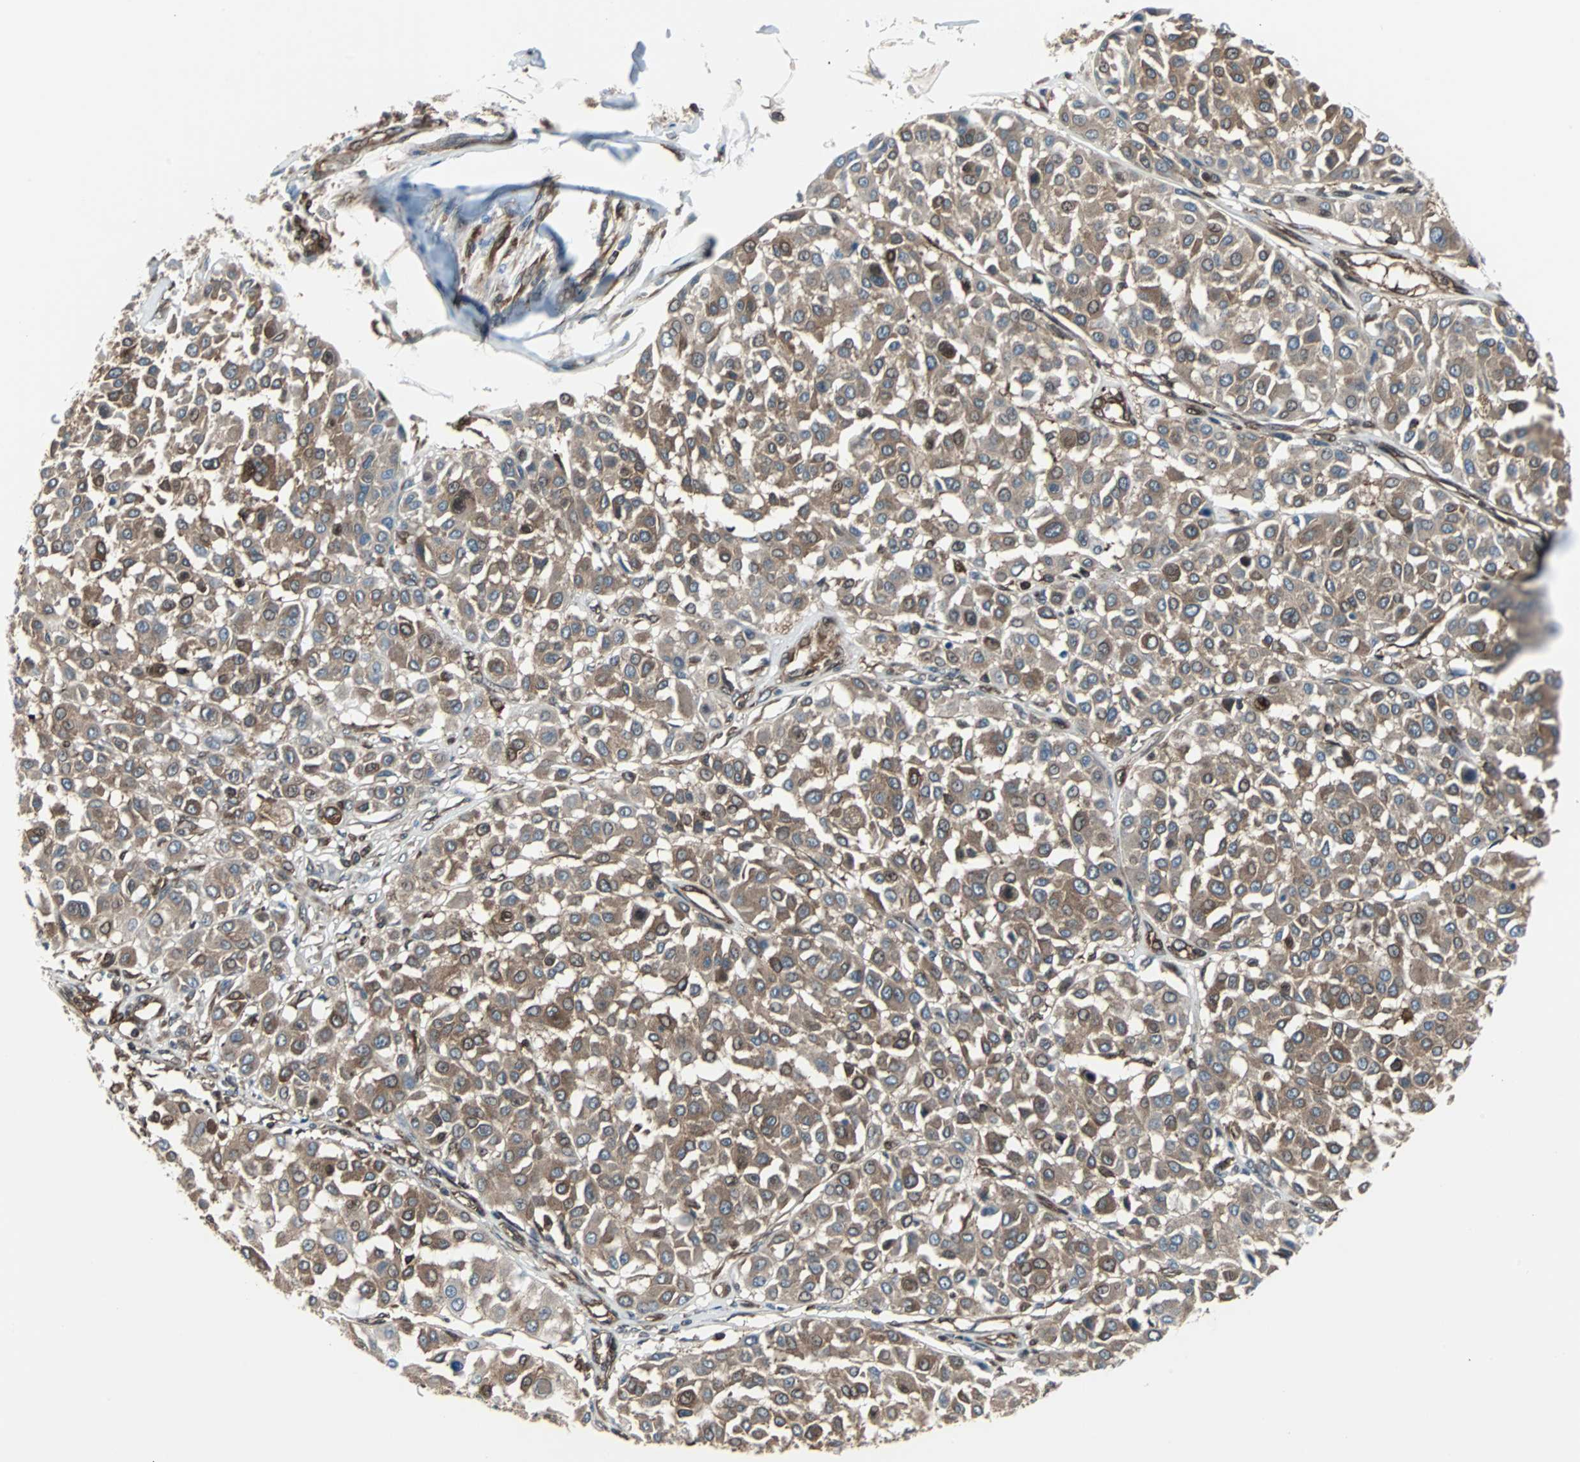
{"staining": {"intensity": "moderate", "quantity": ">75%", "location": "cytoplasmic/membranous"}, "tissue": "melanoma", "cell_type": "Tumor cells", "image_type": "cancer", "snomed": [{"axis": "morphology", "description": "Malignant melanoma, Metastatic site"}, {"axis": "topography", "description": "Soft tissue"}], "caption": "Immunohistochemistry image of neoplastic tissue: malignant melanoma (metastatic site) stained using immunohistochemistry reveals medium levels of moderate protein expression localized specifically in the cytoplasmic/membranous of tumor cells, appearing as a cytoplasmic/membranous brown color.", "gene": "RELA", "patient": {"sex": "male", "age": 41}}